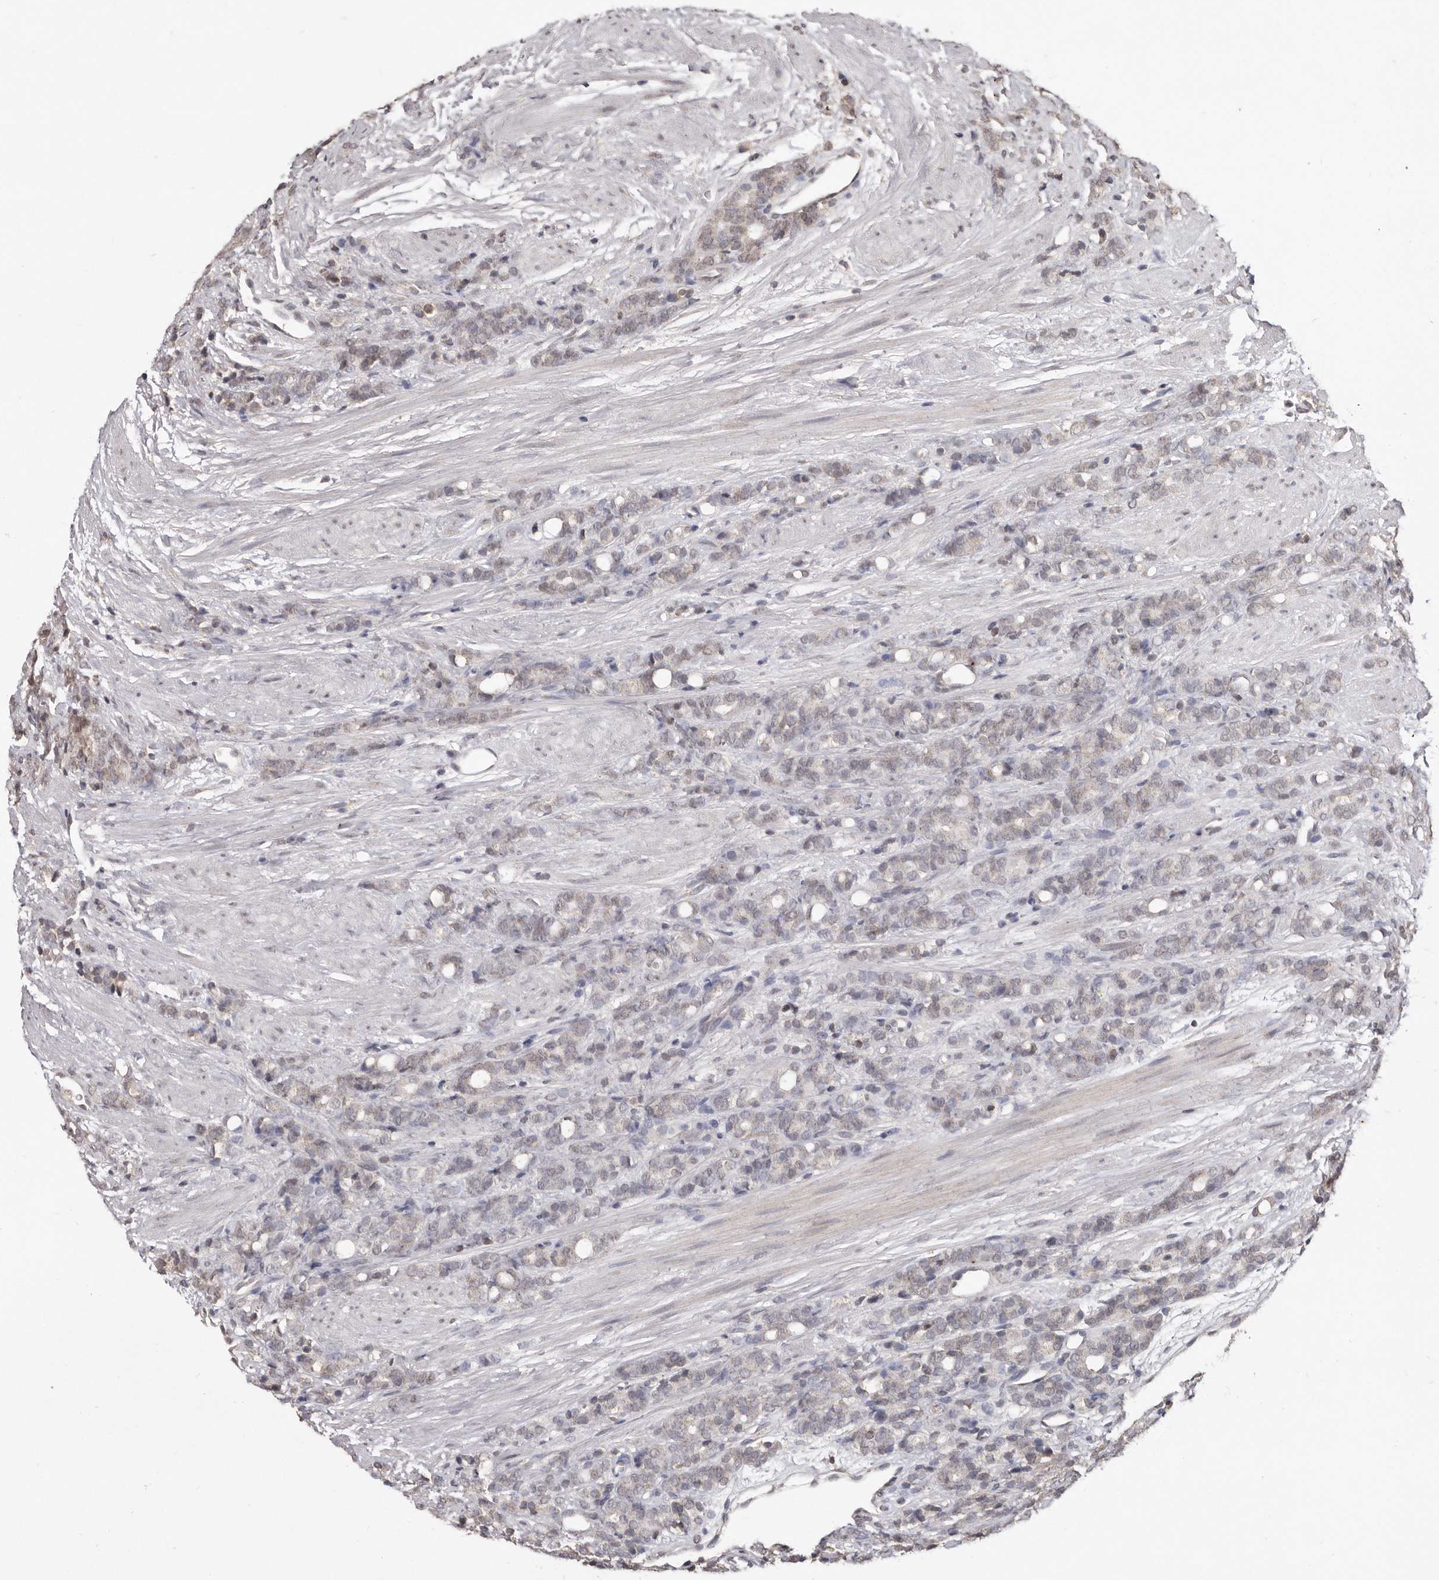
{"staining": {"intensity": "weak", "quantity": "<25%", "location": "nuclear"}, "tissue": "prostate cancer", "cell_type": "Tumor cells", "image_type": "cancer", "snomed": [{"axis": "morphology", "description": "Adenocarcinoma, High grade"}, {"axis": "topography", "description": "Prostate"}], "caption": "Tumor cells are negative for protein expression in human high-grade adenocarcinoma (prostate). Nuclei are stained in blue.", "gene": "LINGO2", "patient": {"sex": "male", "age": 62}}